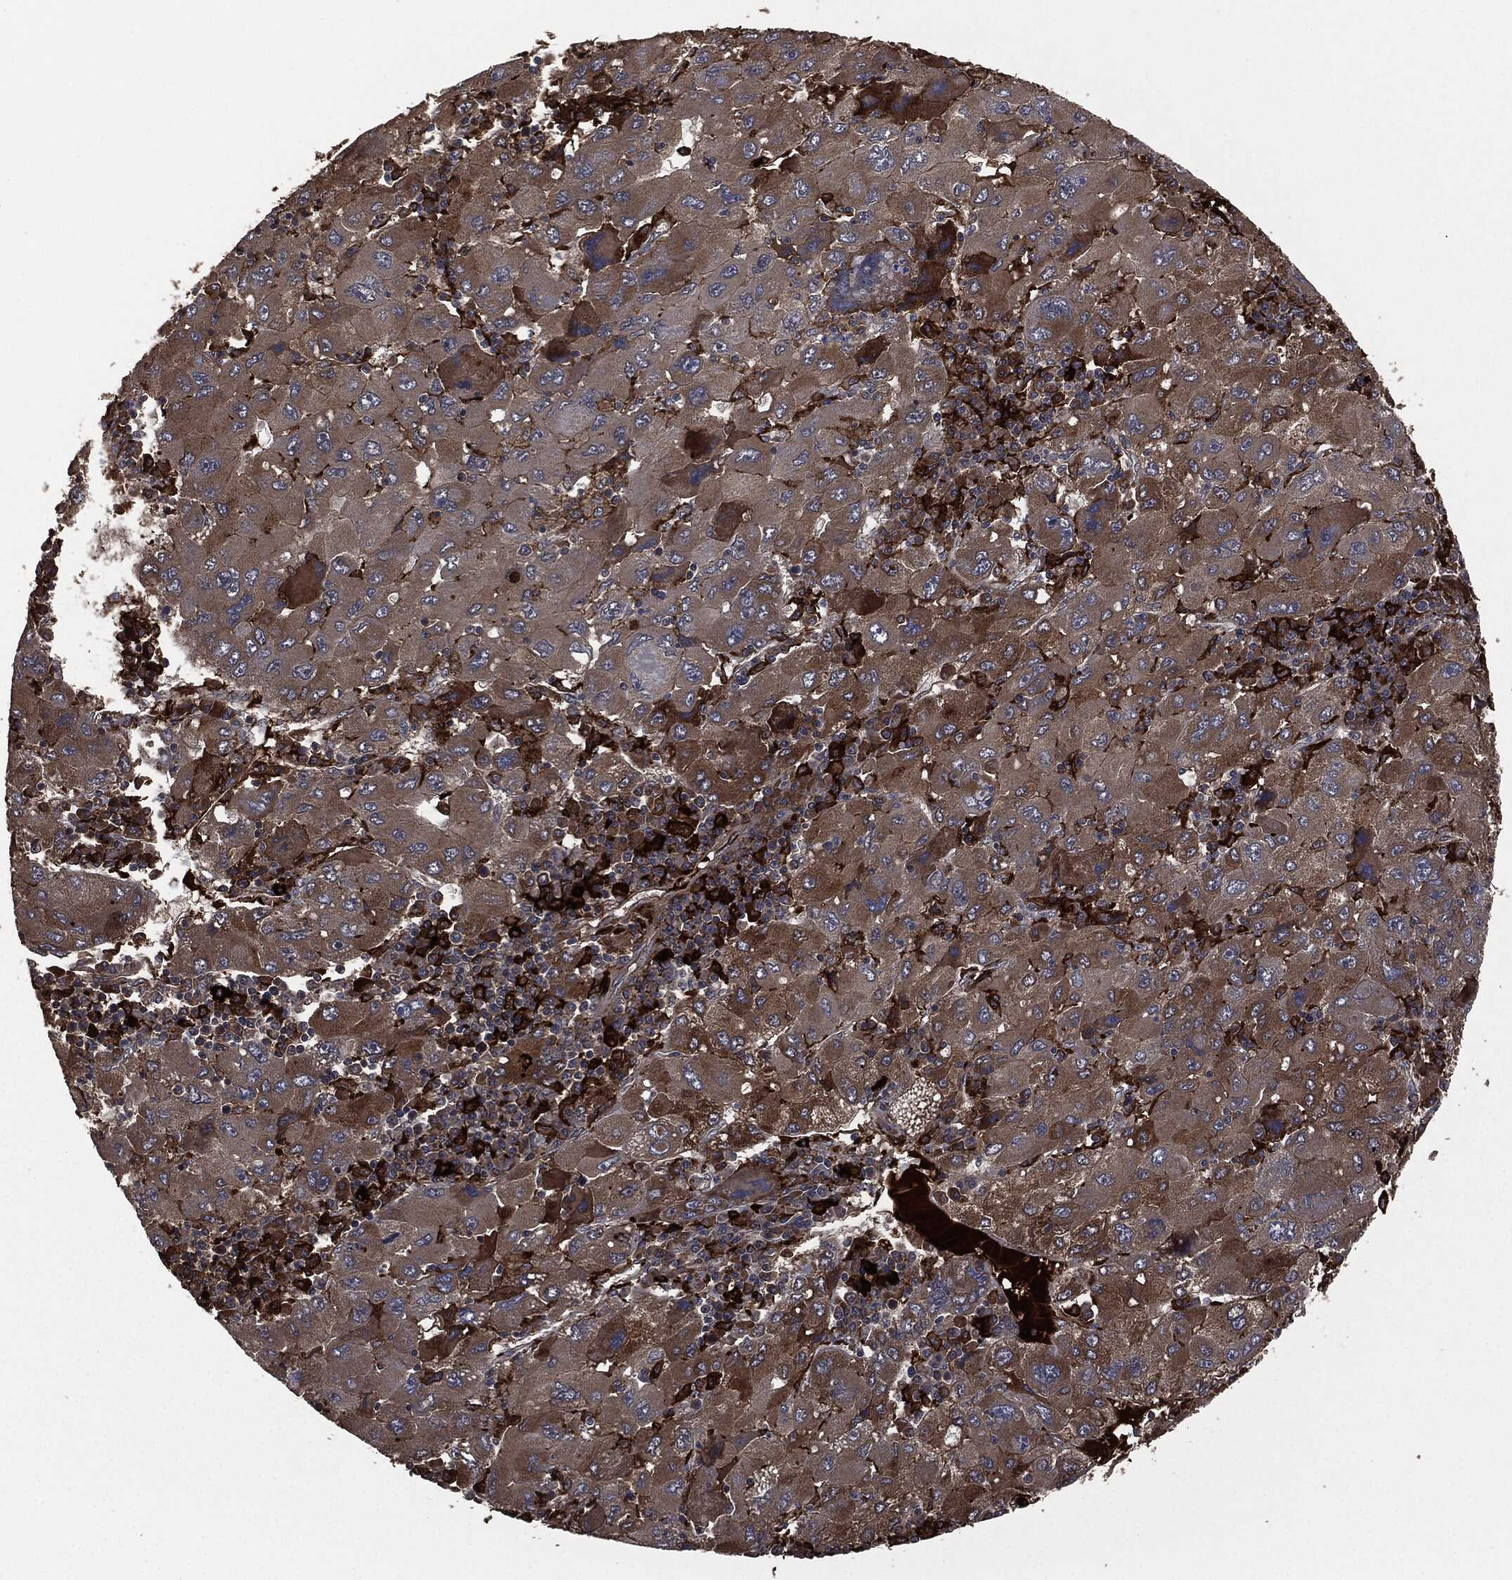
{"staining": {"intensity": "moderate", "quantity": "25%-75%", "location": "cytoplasmic/membranous"}, "tissue": "liver cancer", "cell_type": "Tumor cells", "image_type": "cancer", "snomed": [{"axis": "morphology", "description": "Carcinoma, Hepatocellular, NOS"}, {"axis": "topography", "description": "Liver"}], "caption": "The photomicrograph shows a brown stain indicating the presence of a protein in the cytoplasmic/membranous of tumor cells in liver cancer. Nuclei are stained in blue.", "gene": "CRABP2", "patient": {"sex": "male", "age": 75}}